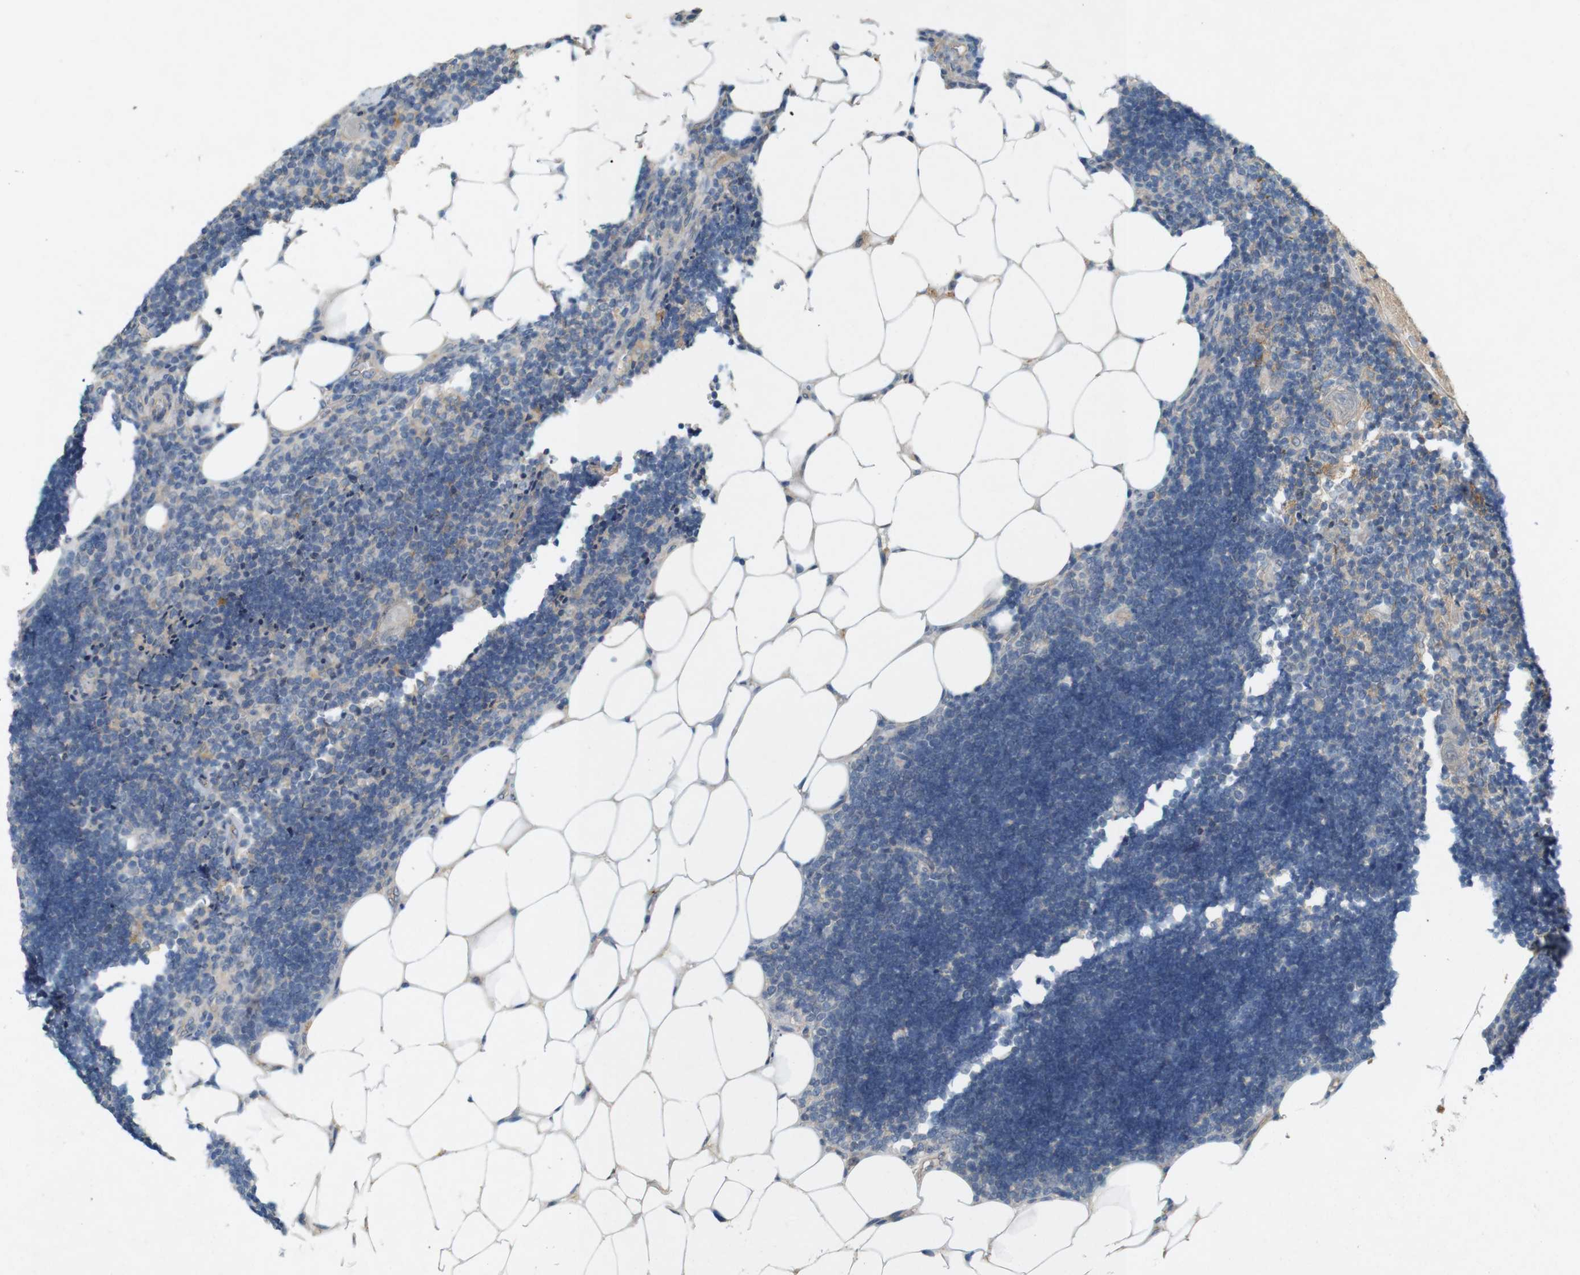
{"staining": {"intensity": "weak", "quantity": ">75%", "location": "cytoplasmic/membranous"}, "tissue": "lymph node", "cell_type": "Germinal center cells", "image_type": "normal", "snomed": [{"axis": "morphology", "description": "Normal tissue, NOS"}, {"axis": "topography", "description": "Lymph node"}], "caption": "Immunohistochemistry image of normal lymph node: lymph node stained using IHC demonstrates low levels of weak protein expression localized specifically in the cytoplasmic/membranous of germinal center cells, appearing as a cytoplasmic/membranous brown color.", "gene": "PVR", "patient": {"sex": "male", "age": 33}}